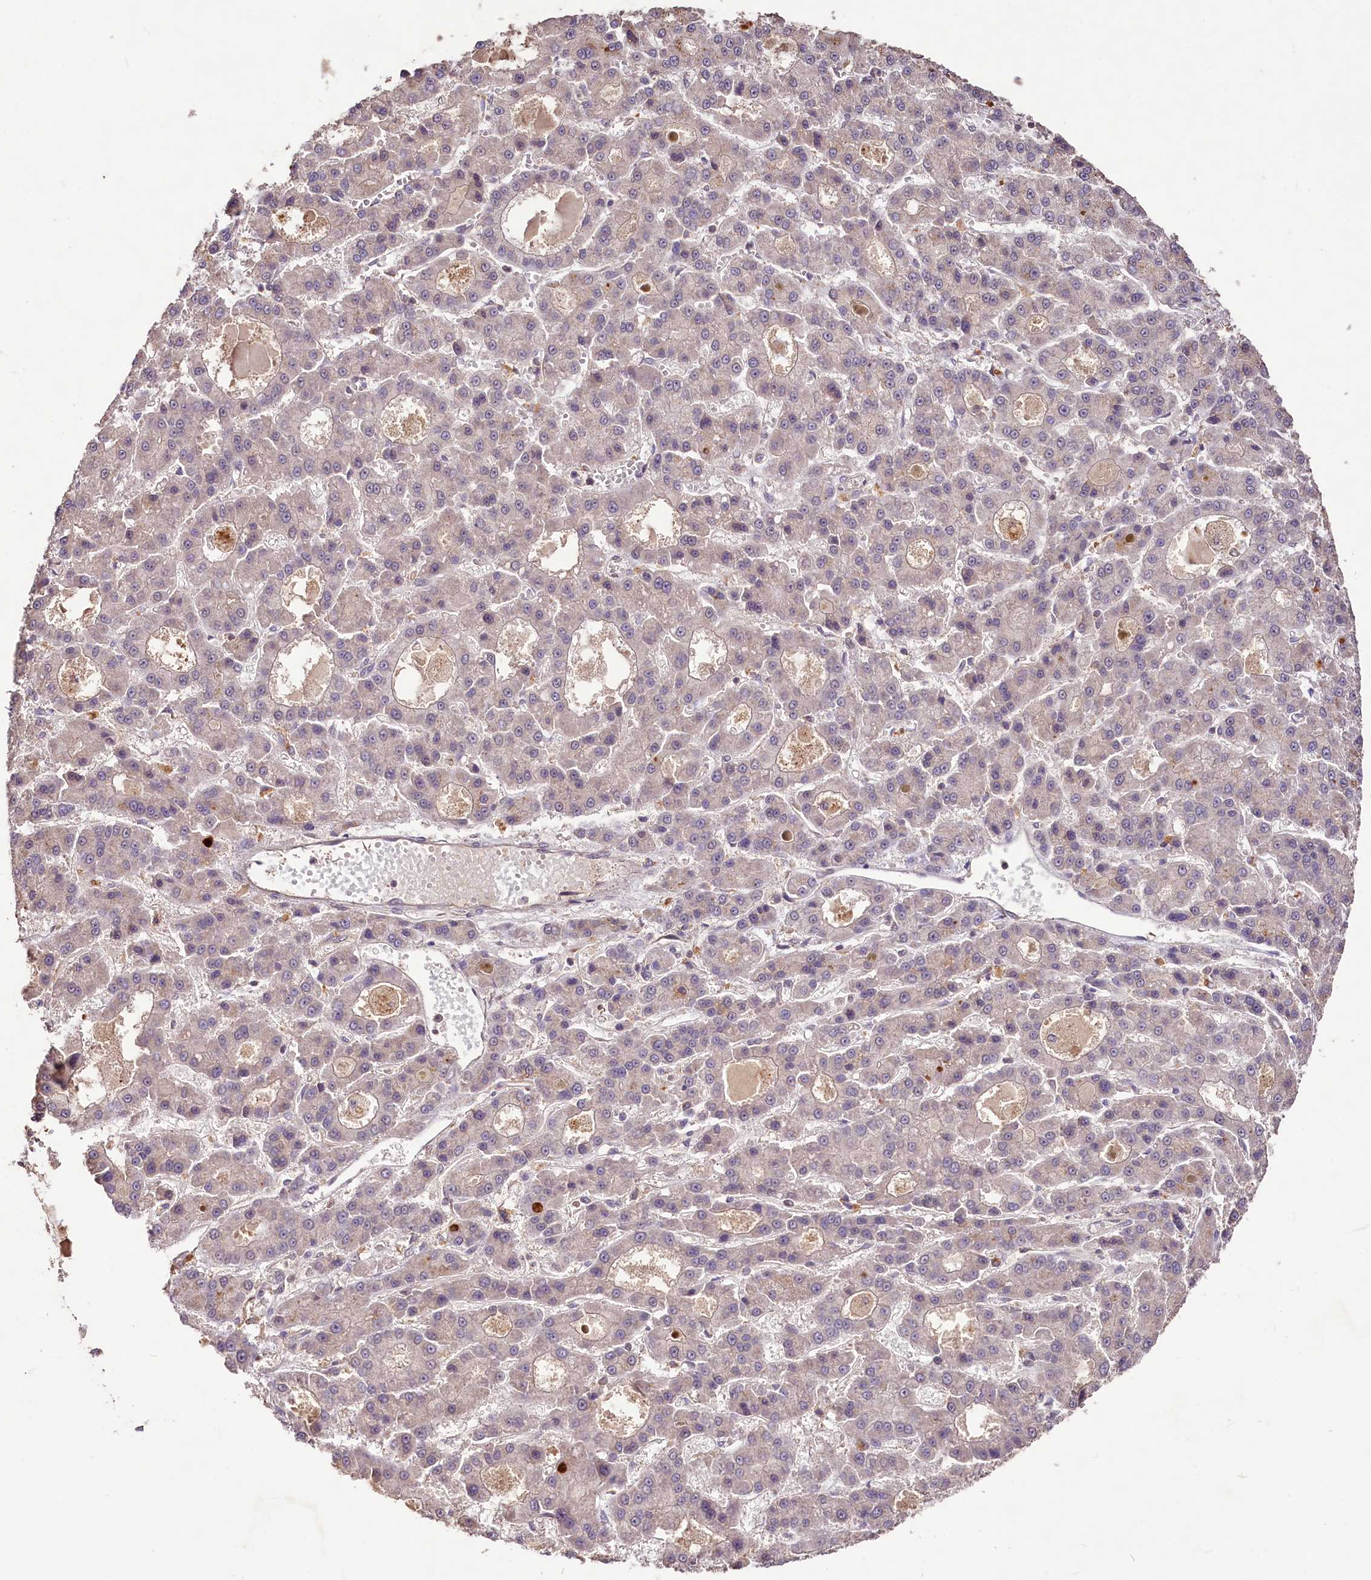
{"staining": {"intensity": "weak", "quantity": "<25%", "location": "nuclear"}, "tissue": "liver cancer", "cell_type": "Tumor cells", "image_type": "cancer", "snomed": [{"axis": "morphology", "description": "Carcinoma, Hepatocellular, NOS"}, {"axis": "topography", "description": "Liver"}], "caption": "Liver cancer (hepatocellular carcinoma) stained for a protein using IHC reveals no expression tumor cells.", "gene": "RRP8", "patient": {"sex": "male", "age": 70}}